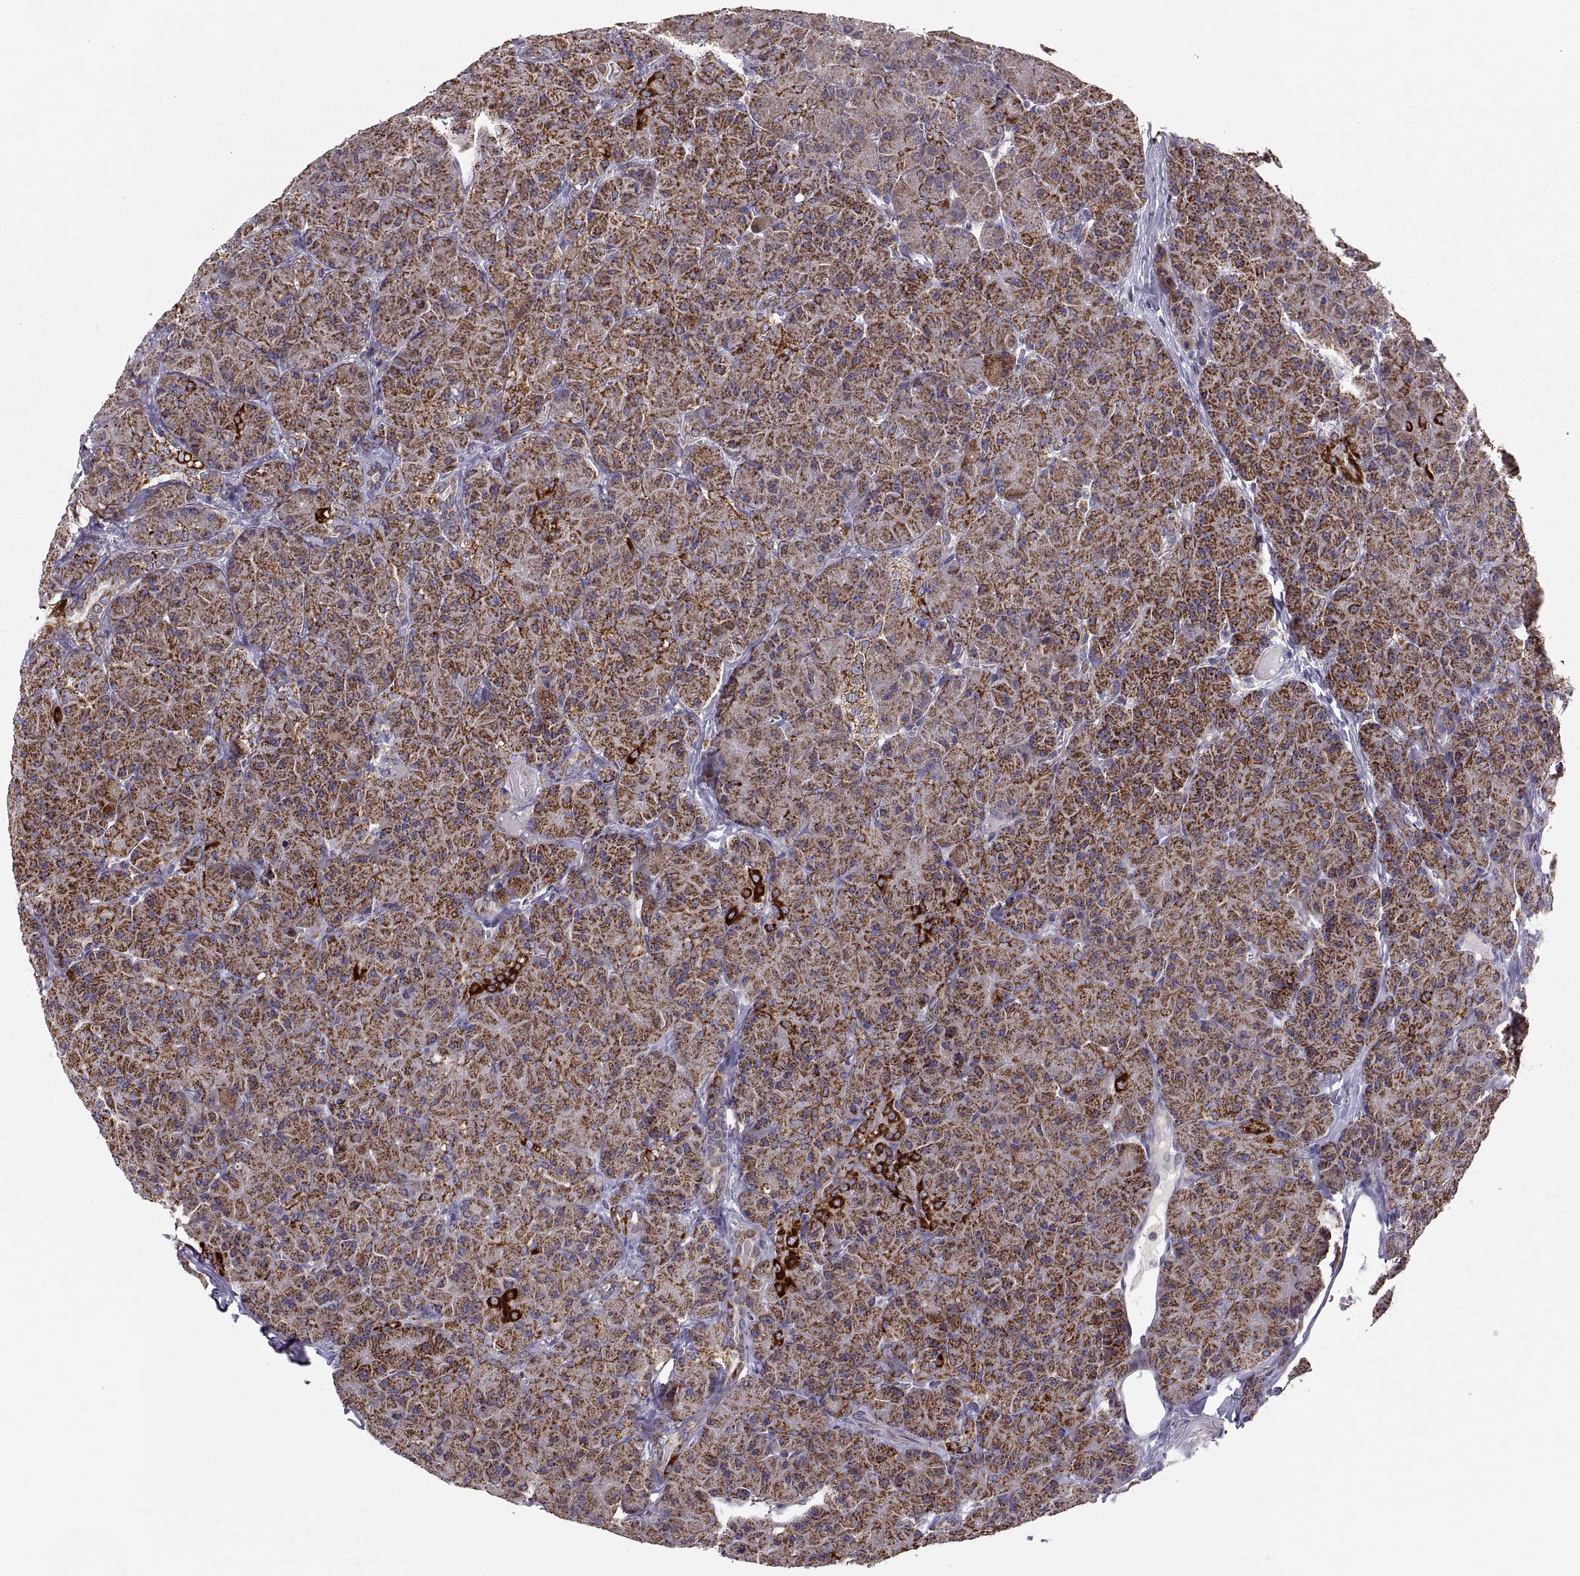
{"staining": {"intensity": "strong", "quantity": ">75%", "location": "cytoplasmic/membranous"}, "tissue": "pancreas", "cell_type": "Exocrine glandular cells", "image_type": "normal", "snomed": [{"axis": "morphology", "description": "Normal tissue, NOS"}, {"axis": "topography", "description": "Pancreas"}], "caption": "Immunohistochemical staining of unremarkable human pancreas exhibits high levels of strong cytoplasmic/membranous staining in approximately >75% of exocrine glandular cells. (IHC, brightfield microscopy, high magnification).", "gene": "ARSD", "patient": {"sex": "male", "age": 57}}